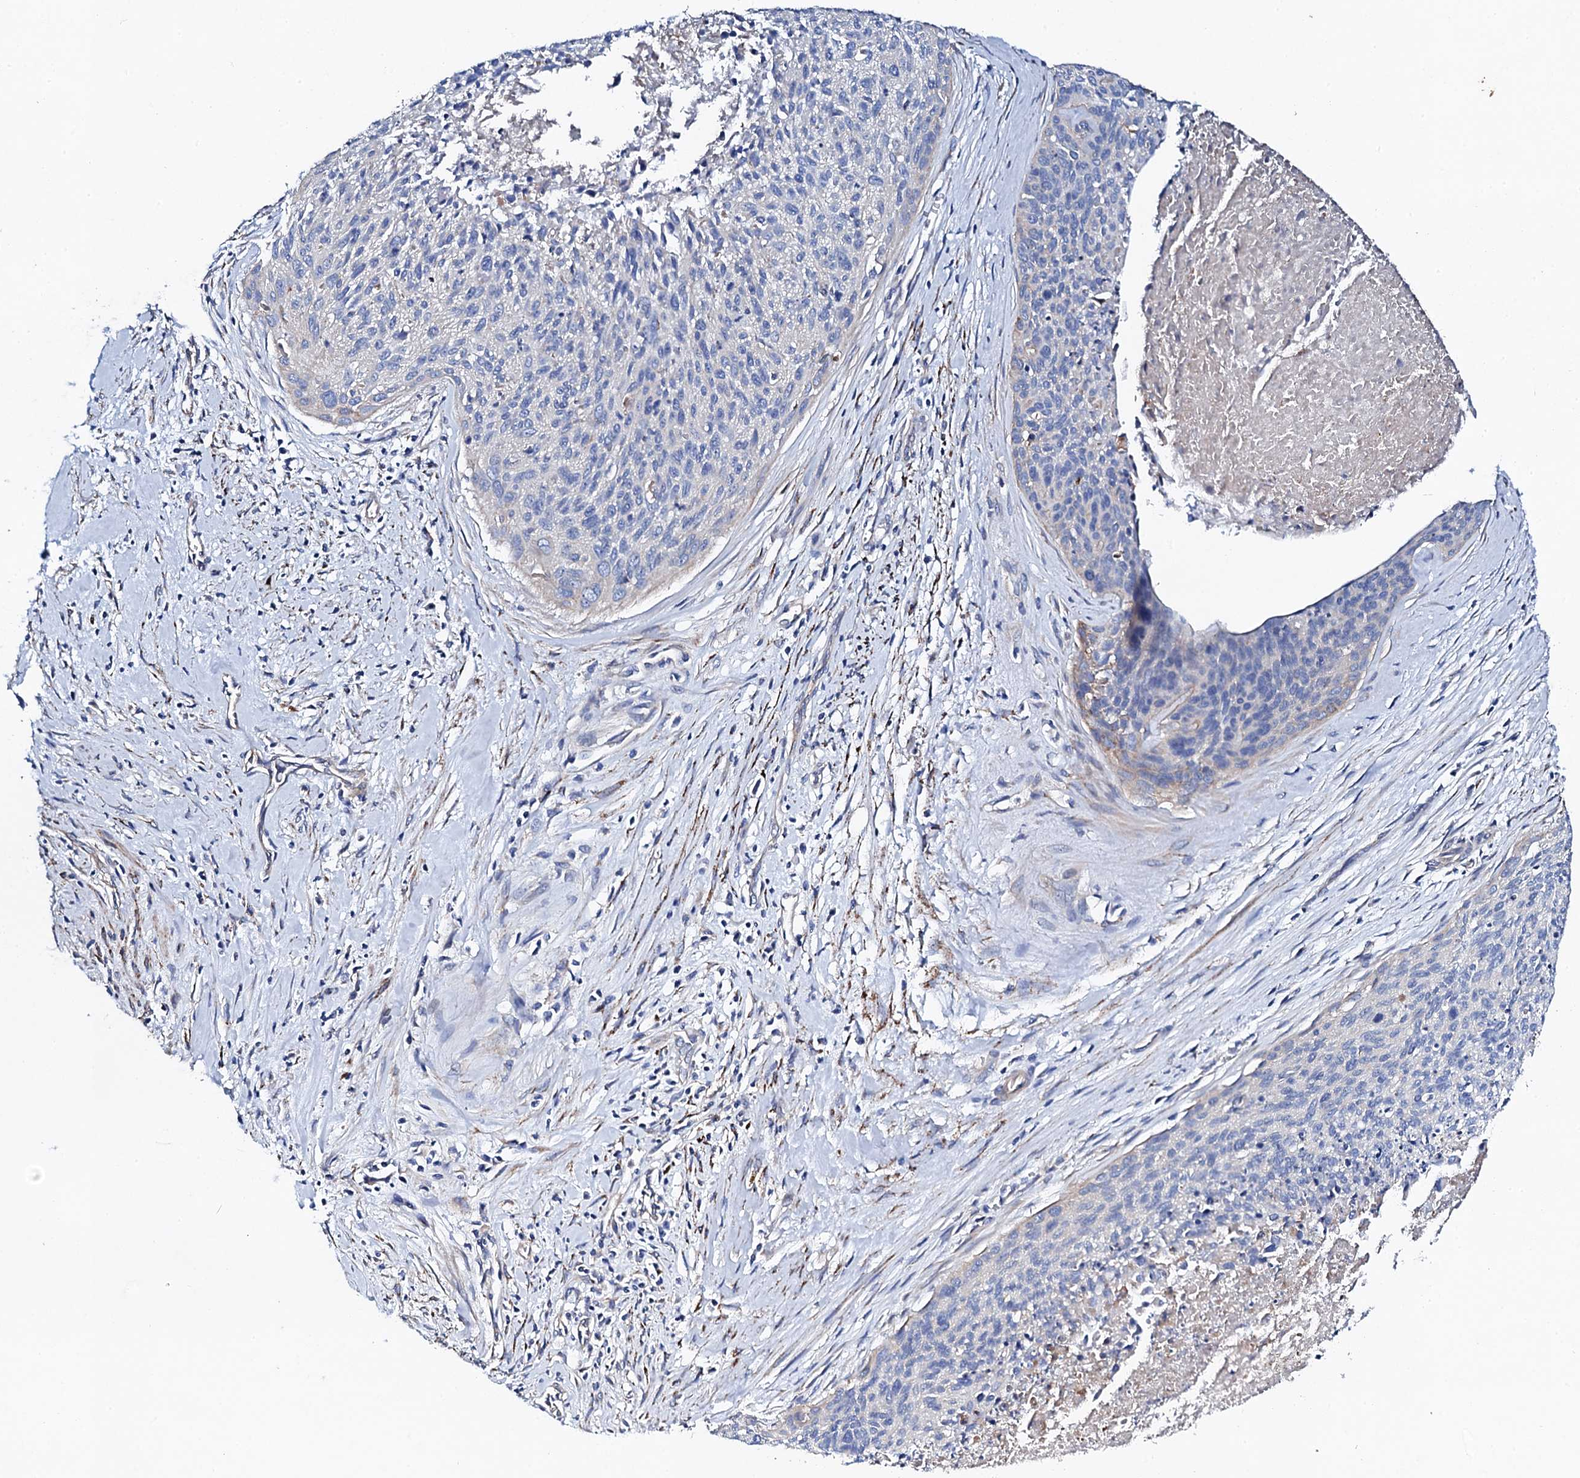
{"staining": {"intensity": "negative", "quantity": "none", "location": "none"}, "tissue": "cervical cancer", "cell_type": "Tumor cells", "image_type": "cancer", "snomed": [{"axis": "morphology", "description": "Squamous cell carcinoma, NOS"}, {"axis": "topography", "description": "Cervix"}], "caption": "A histopathology image of human cervical cancer (squamous cell carcinoma) is negative for staining in tumor cells.", "gene": "KLHL32", "patient": {"sex": "female", "age": 55}}